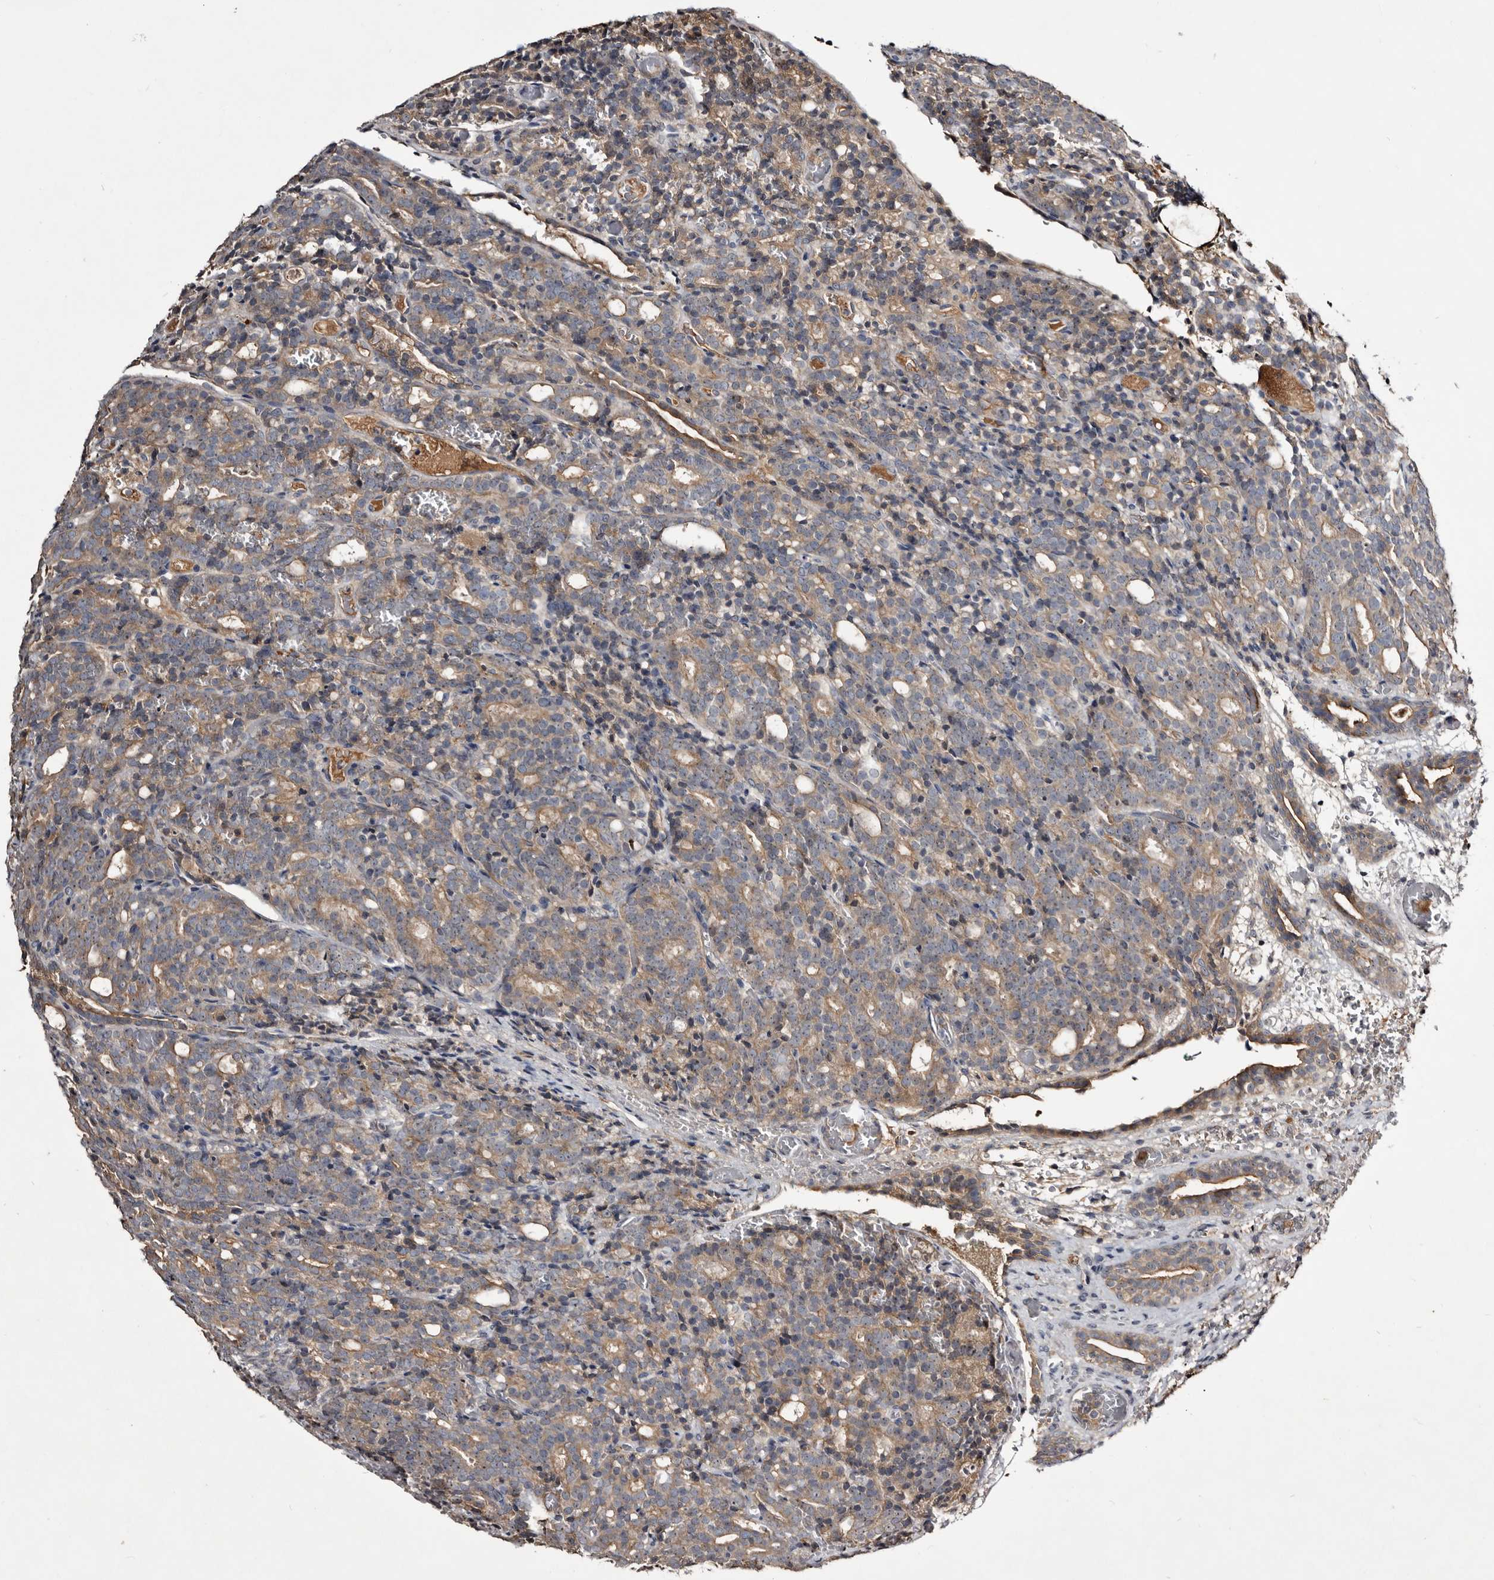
{"staining": {"intensity": "weak", "quantity": ">75%", "location": "cytoplasmic/membranous"}, "tissue": "prostate cancer", "cell_type": "Tumor cells", "image_type": "cancer", "snomed": [{"axis": "morphology", "description": "Adenocarcinoma, High grade"}, {"axis": "topography", "description": "Prostate"}], "caption": "Immunohistochemistry (IHC) of human prostate adenocarcinoma (high-grade) displays low levels of weak cytoplasmic/membranous expression in about >75% of tumor cells. (DAB (3,3'-diaminobenzidine) IHC with brightfield microscopy, high magnification).", "gene": "TTC39A", "patient": {"sex": "male", "age": 62}}